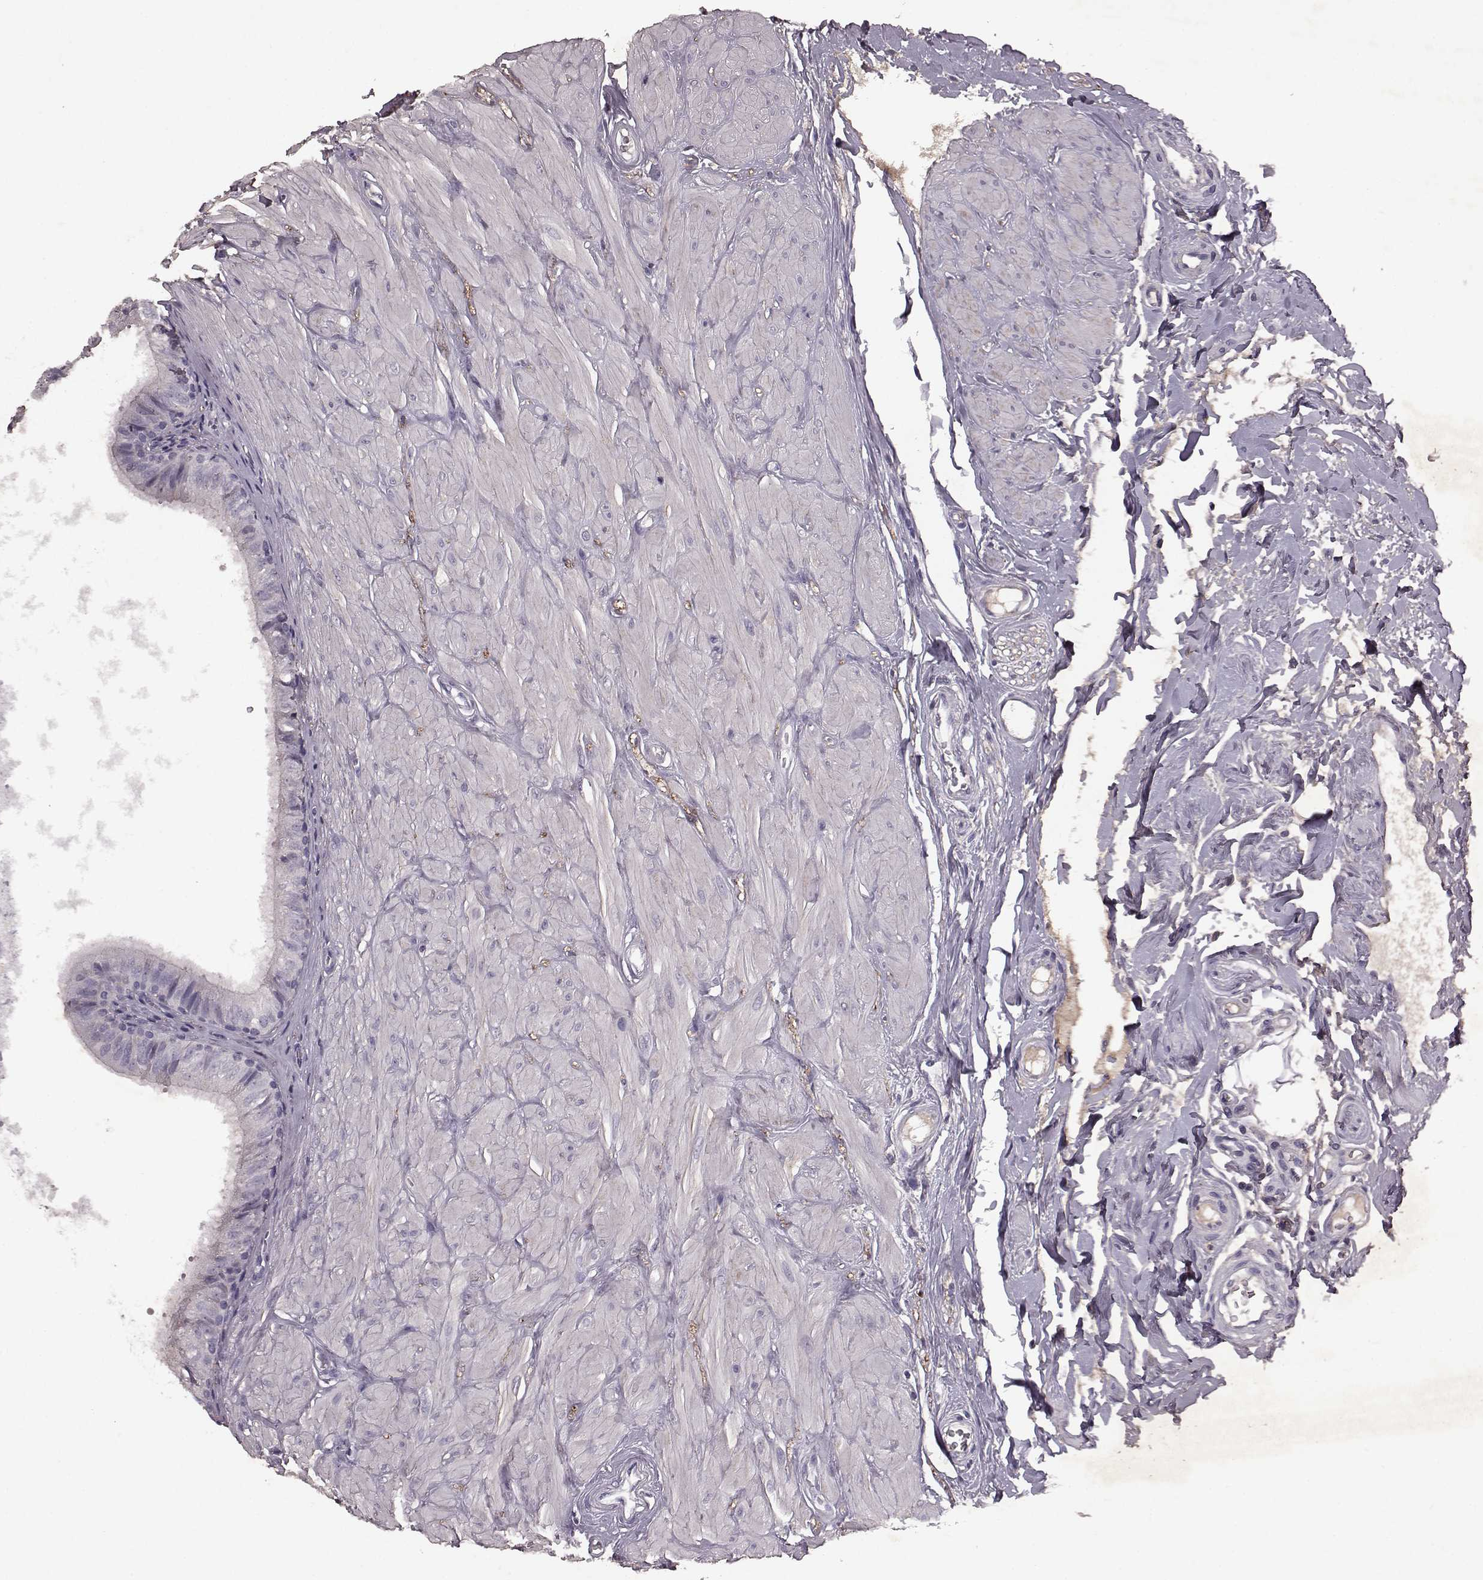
{"staining": {"intensity": "negative", "quantity": "none", "location": "none"}, "tissue": "epididymis", "cell_type": "Glandular cells", "image_type": "normal", "snomed": [{"axis": "morphology", "description": "Normal tissue, NOS"}, {"axis": "topography", "description": "Epididymis"}], "caption": "A histopathology image of human epididymis is negative for staining in glandular cells. The staining is performed using DAB (3,3'-diaminobenzidine) brown chromogen with nuclei counter-stained in using hematoxylin.", "gene": "FRRS1L", "patient": {"sex": "male", "age": 37}}